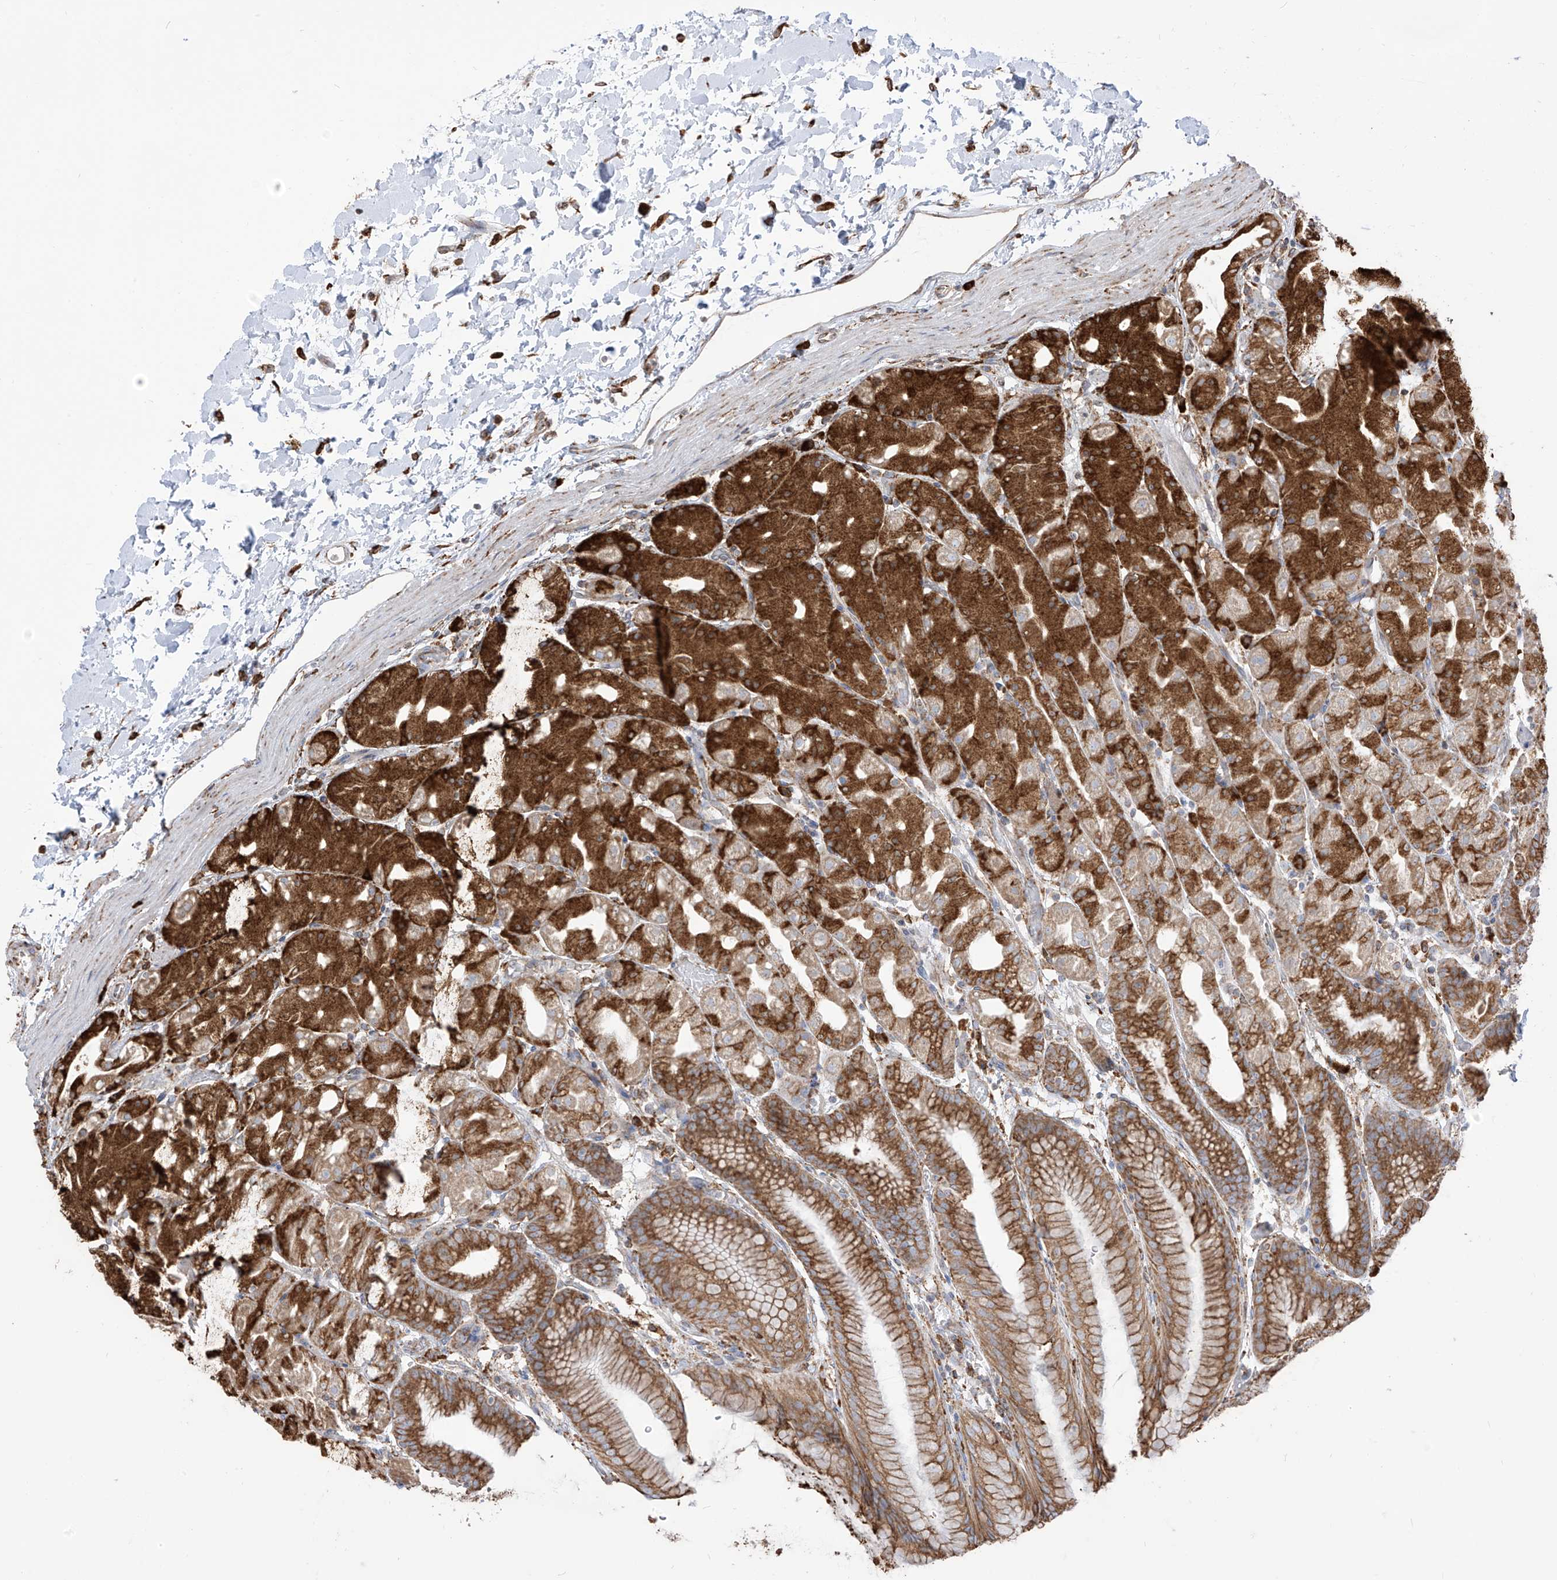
{"staining": {"intensity": "strong", "quantity": "25%-75%", "location": "cytoplasmic/membranous"}, "tissue": "stomach", "cell_type": "Glandular cells", "image_type": "normal", "snomed": [{"axis": "morphology", "description": "Normal tissue, NOS"}, {"axis": "topography", "description": "Stomach, upper"}], "caption": "IHC (DAB (3,3'-diaminobenzidine)) staining of unremarkable stomach reveals strong cytoplasmic/membranous protein positivity in approximately 25%-75% of glandular cells.", "gene": "PDIA6", "patient": {"sex": "male", "age": 48}}